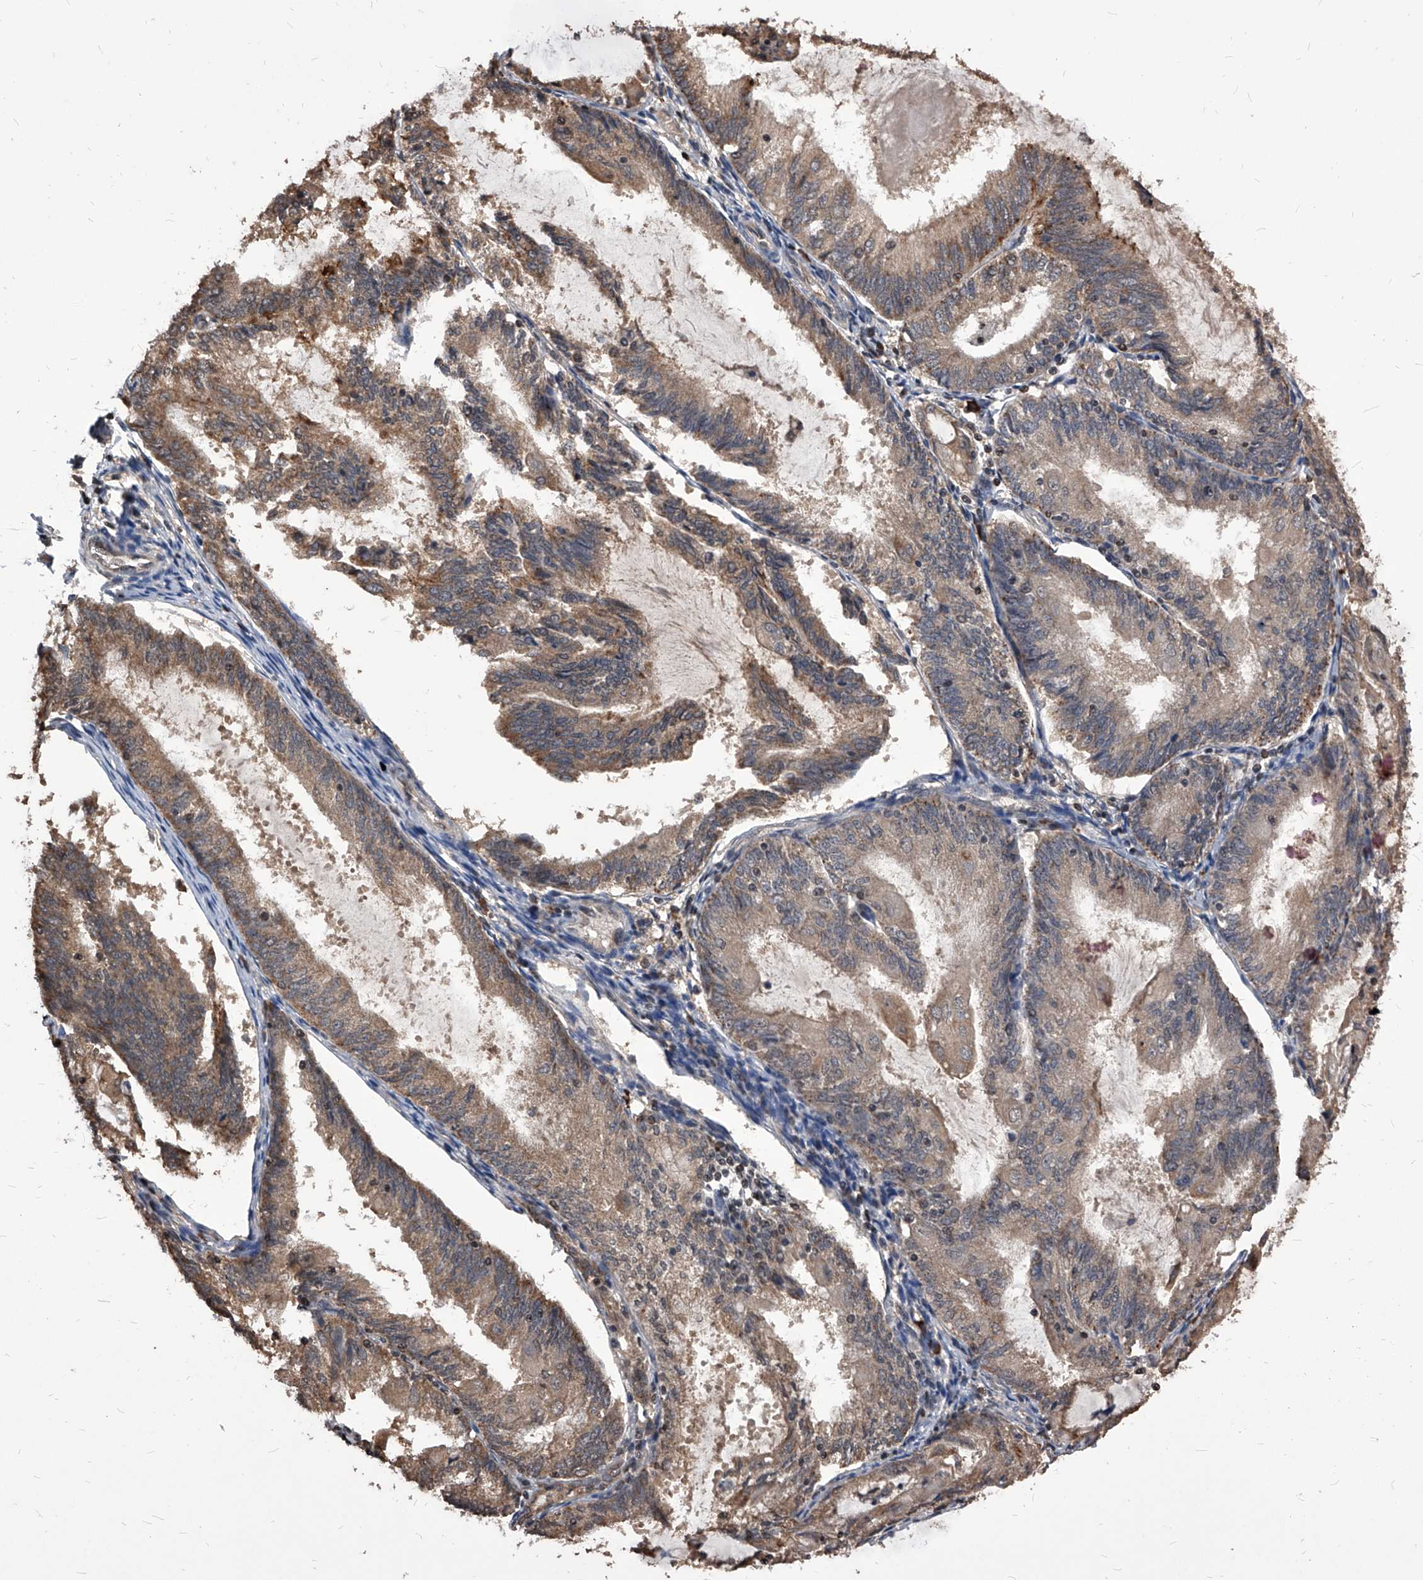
{"staining": {"intensity": "weak", "quantity": ">75%", "location": "cytoplasmic/membranous"}, "tissue": "endometrial cancer", "cell_type": "Tumor cells", "image_type": "cancer", "snomed": [{"axis": "morphology", "description": "Adenocarcinoma, NOS"}, {"axis": "topography", "description": "Endometrium"}], "caption": "A brown stain highlights weak cytoplasmic/membranous staining of a protein in human endometrial cancer (adenocarcinoma) tumor cells. (DAB (3,3'-diaminobenzidine) IHC, brown staining for protein, blue staining for nuclei).", "gene": "ID1", "patient": {"sex": "female", "age": 81}}